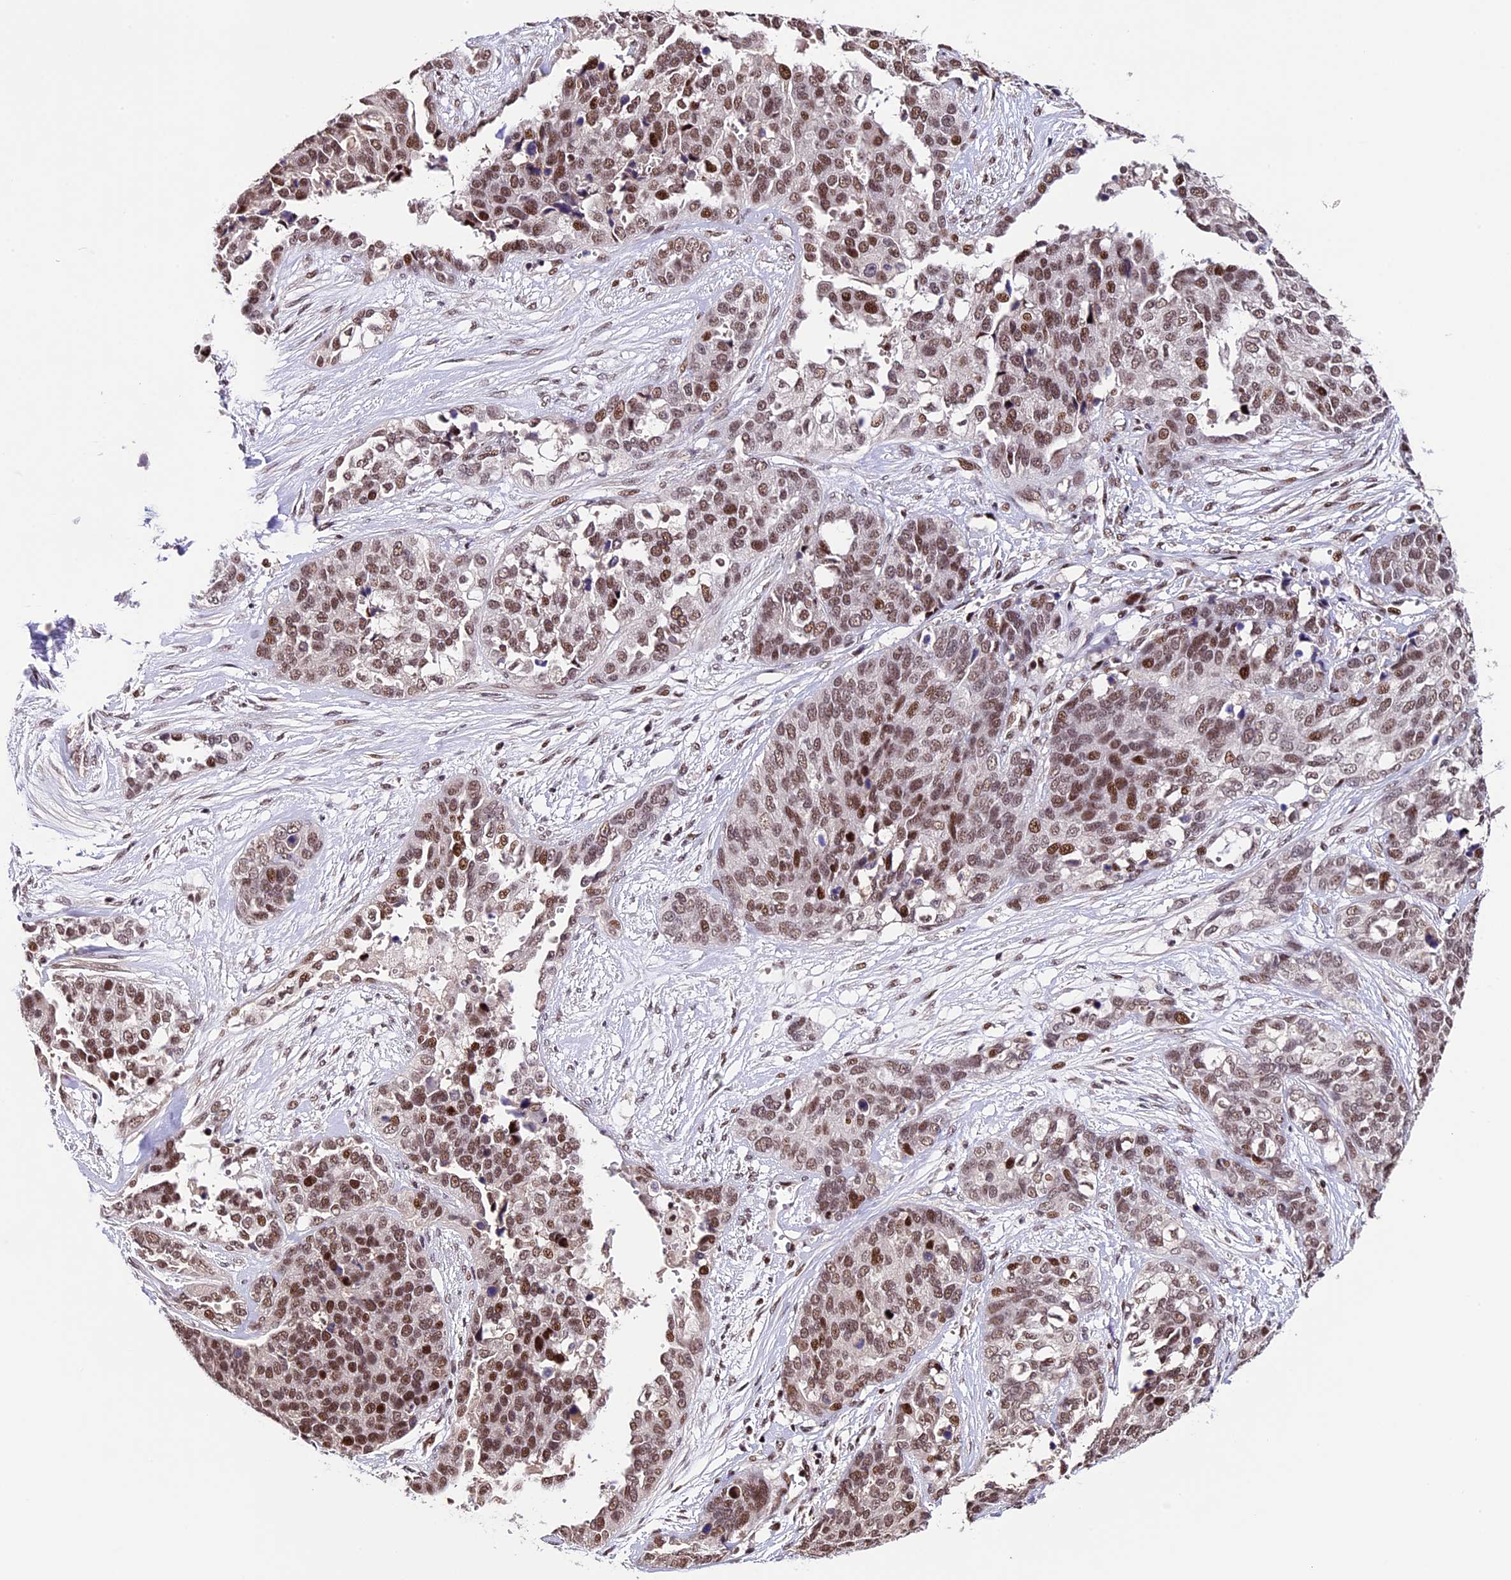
{"staining": {"intensity": "moderate", "quantity": ">75%", "location": "nuclear"}, "tissue": "ovarian cancer", "cell_type": "Tumor cells", "image_type": "cancer", "snomed": [{"axis": "morphology", "description": "Cystadenocarcinoma, serous, NOS"}, {"axis": "topography", "description": "Ovary"}], "caption": "Ovarian cancer stained with DAB IHC exhibits medium levels of moderate nuclear positivity in approximately >75% of tumor cells.", "gene": "TCP11L2", "patient": {"sex": "female", "age": 44}}